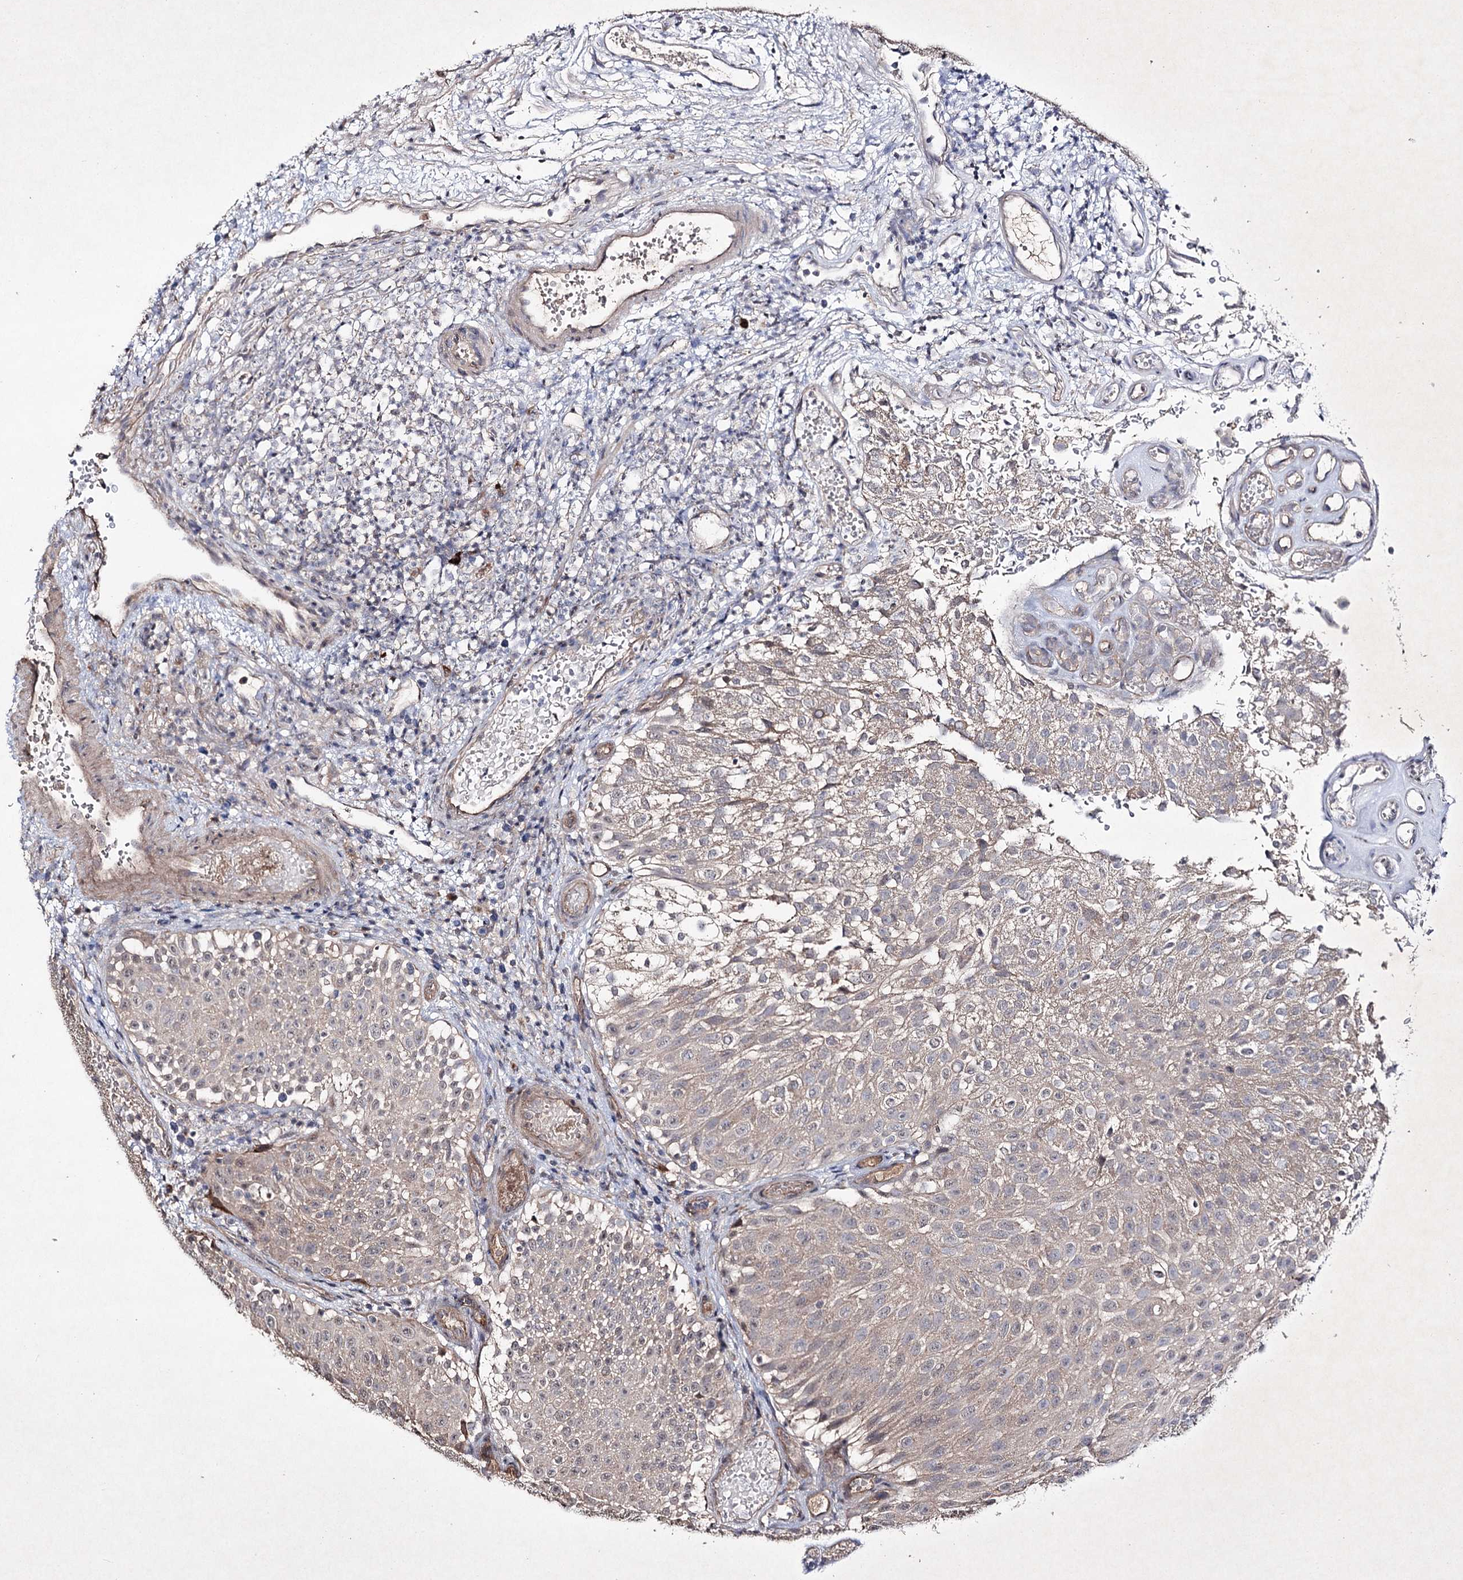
{"staining": {"intensity": "moderate", "quantity": "<25%", "location": "cytoplasmic/membranous"}, "tissue": "urothelial cancer", "cell_type": "Tumor cells", "image_type": "cancer", "snomed": [{"axis": "morphology", "description": "Urothelial carcinoma, Low grade"}, {"axis": "topography", "description": "Urinary bladder"}], "caption": "Protein expression analysis of low-grade urothelial carcinoma shows moderate cytoplasmic/membranous positivity in approximately <25% of tumor cells.", "gene": "SEMA4G", "patient": {"sex": "male", "age": 78}}